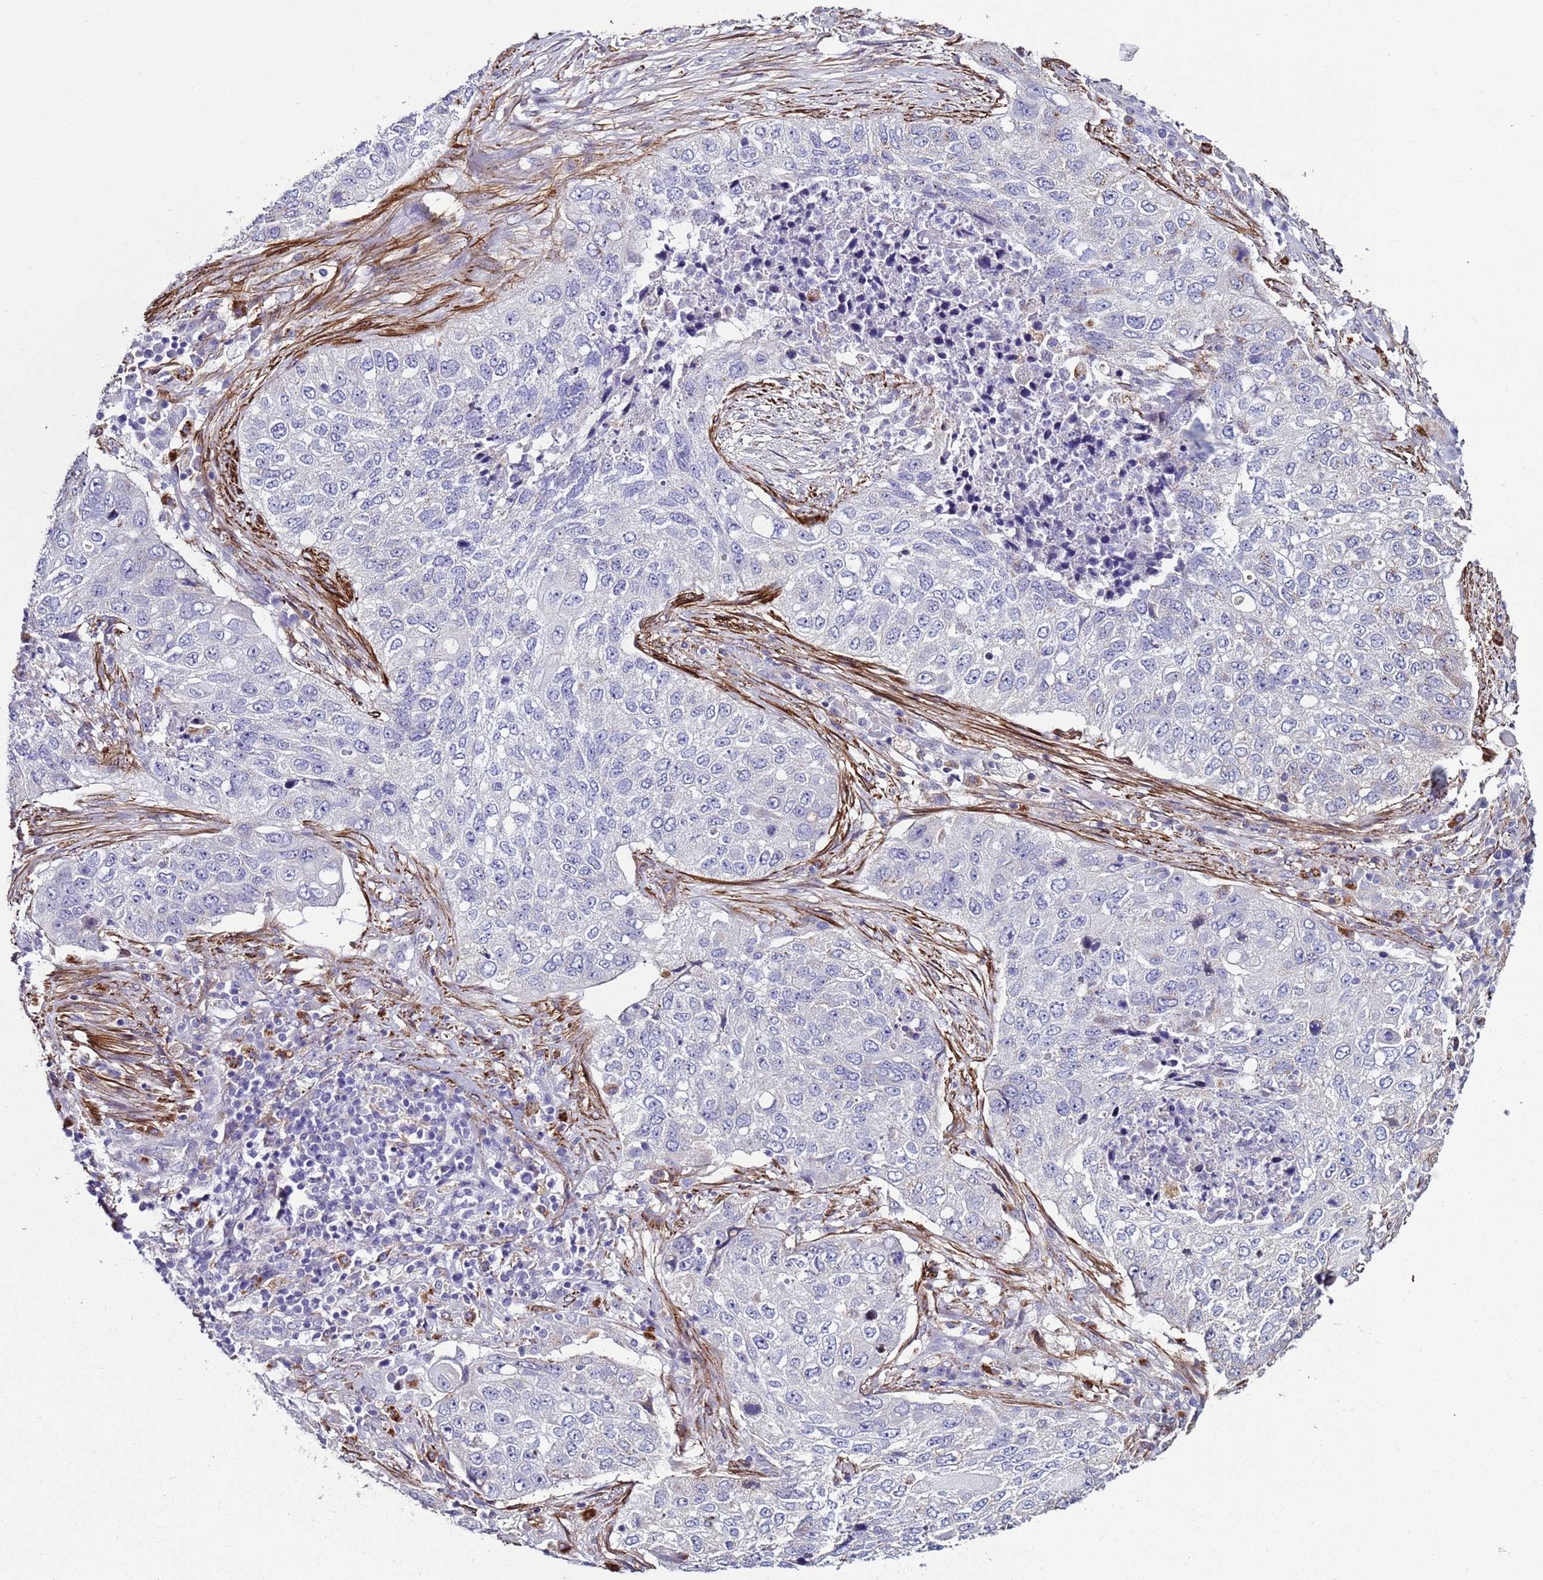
{"staining": {"intensity": "negative", "quantity": "none", "location": "none"}, "tissue": "lung cancer", "cell_type": "Tumor cells", "image_type": "cancer", "snomed": [{"axis": "morphology", "description": "Squamous cell carcinoma, NOS"}, {"axis": "topography", "description": "Lung"}], "caption": "Human lung cancer stained for a protein using IHC reveals no positivity in tumor cells.", "gene": "RABL2B", "patient": {"sex": "female", "age": 63}}